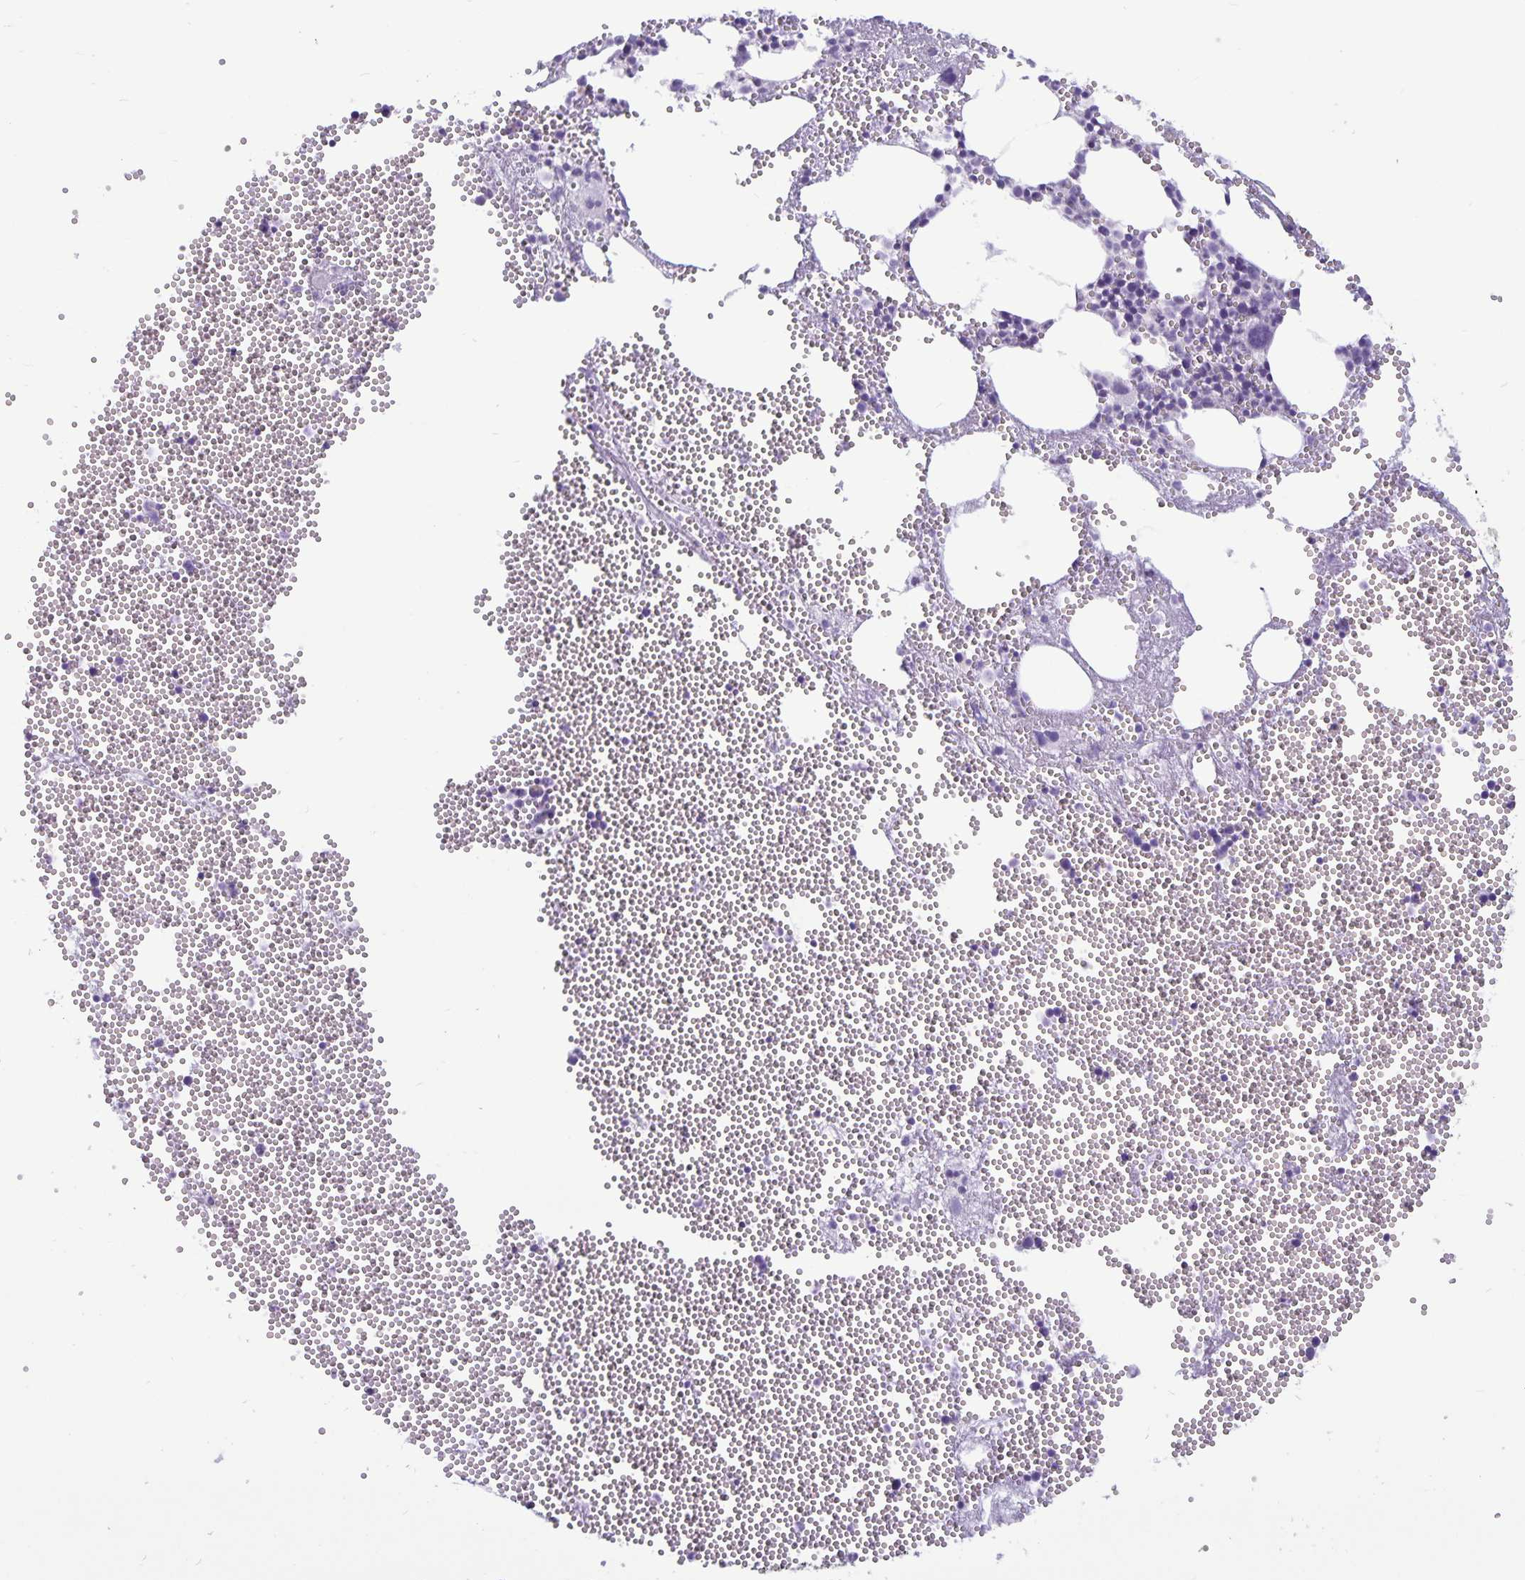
{"staining": {"intensity": "strong", "quantity": "<25%", "location": "cytoplasmic/membranous"}, "tissue": "bone marrow", "cell_type": "Hematopoietic cells", "image_type": "normal", "snomed": [{"axis": "morphology", "description": "Normal tissue, NOS"}, {"axis": "topography", "description": "Bone marrow"}], "caption": "The photomicrograph reveals immunohistochemical staining of normal bone marrow. There is strong cytoplasmic/membranous expression is present in approximately <25% of hematopoietic cells. The staining is performed using DAB brown chromogen to label protein expression. The nuclei are counter-stained blue using hematoxylin.", "gene": "IBTK", "patient": {"sex": "female", "age": 80}}